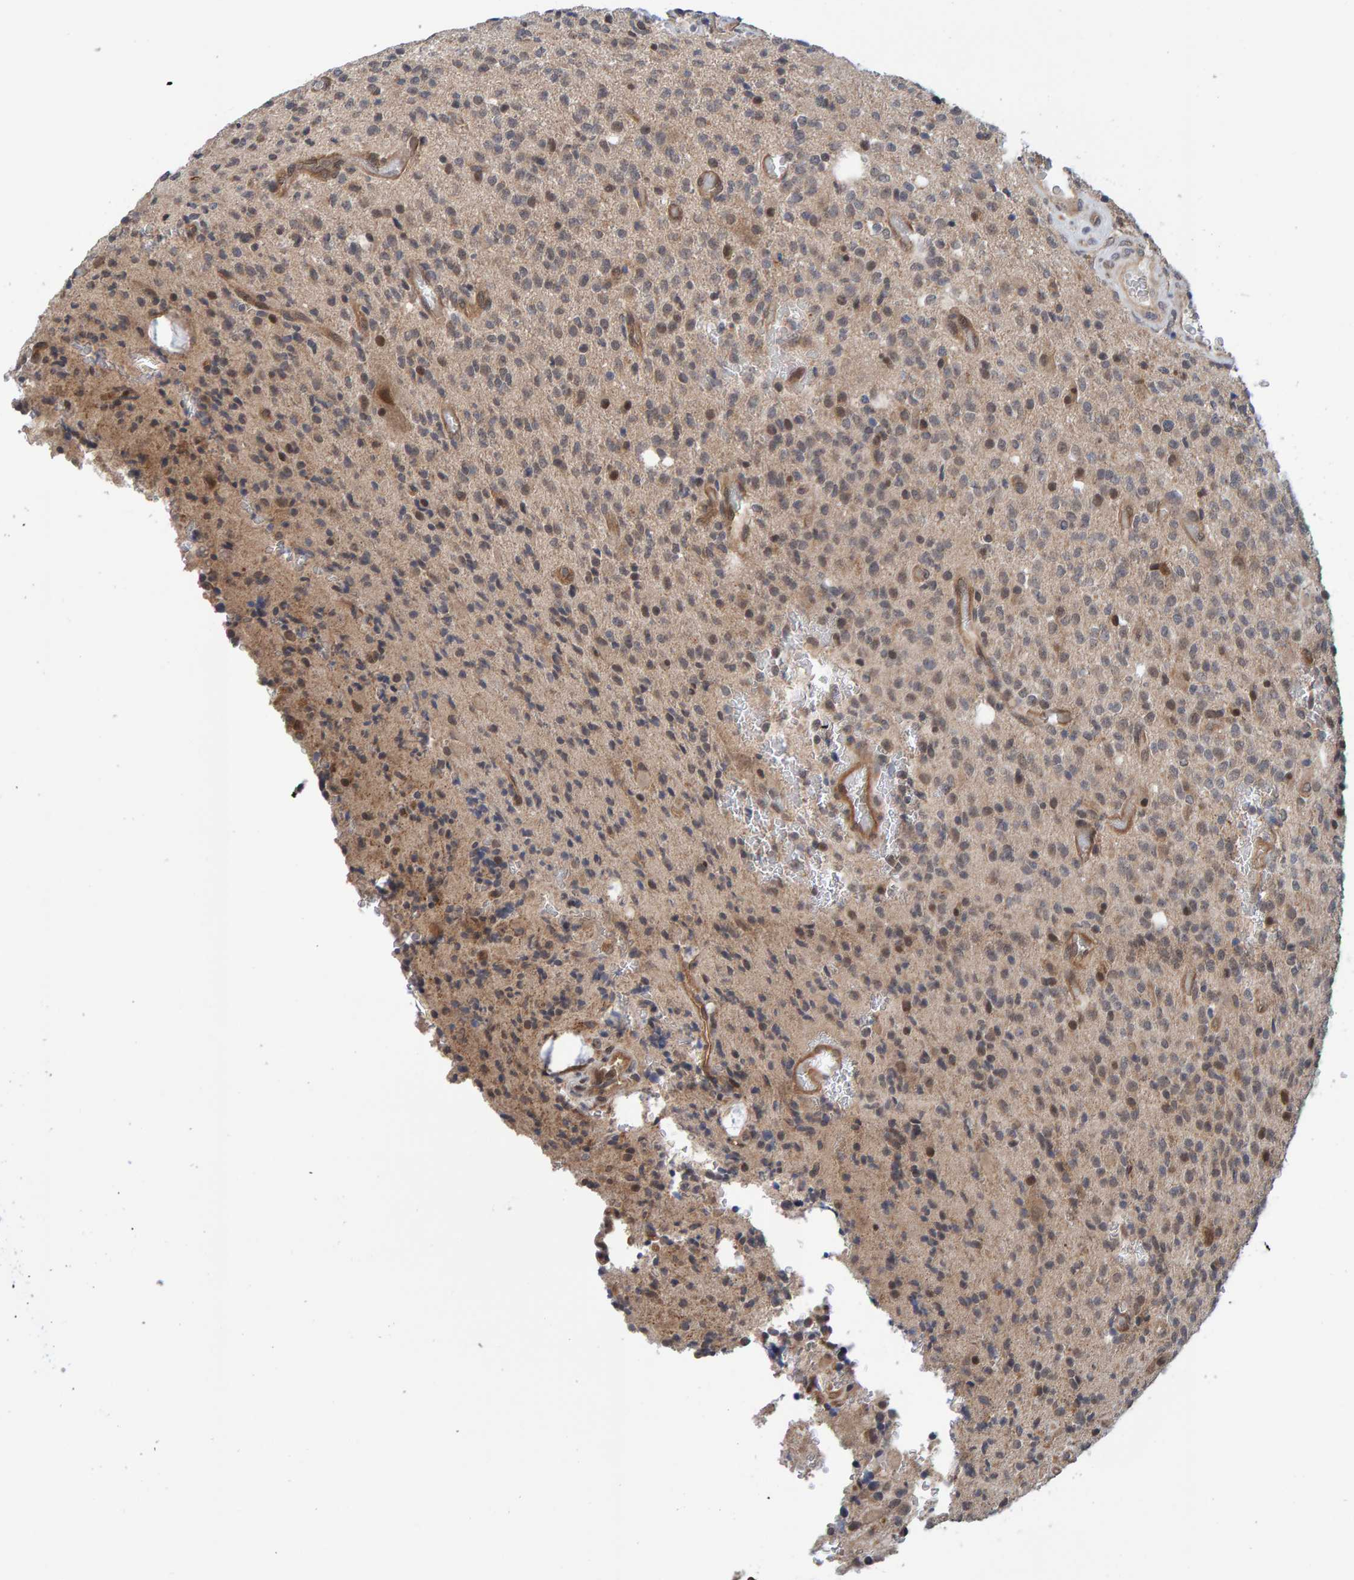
{"staining": {"intensity": "weak", "quantity": ">75%", "location": "cytoplasmic/membranous"}, "tissue": "glioma", "cell_type": "Tumor cells", "image_type": "cancer", "snomed": [{"axis": "morphology", "description": "Glioma, malignant, High grade"}, {"axis": "topography", "description": "Brain"}], "caption": "High-magnification brightfield microscopy of glioma stained with DAB (3,3'-diaminobenzidine) (brown) and counterstained with hematoxylin (blue). tumor cells exhibit weak cytoplasmic/membranous staining is appreciated in about>75% of cells. The protein of interest is shown in brown color, while the nuclei are stained blue.", "gene": "SCRN2", "patient": {"sex": "male", "age": 34}}